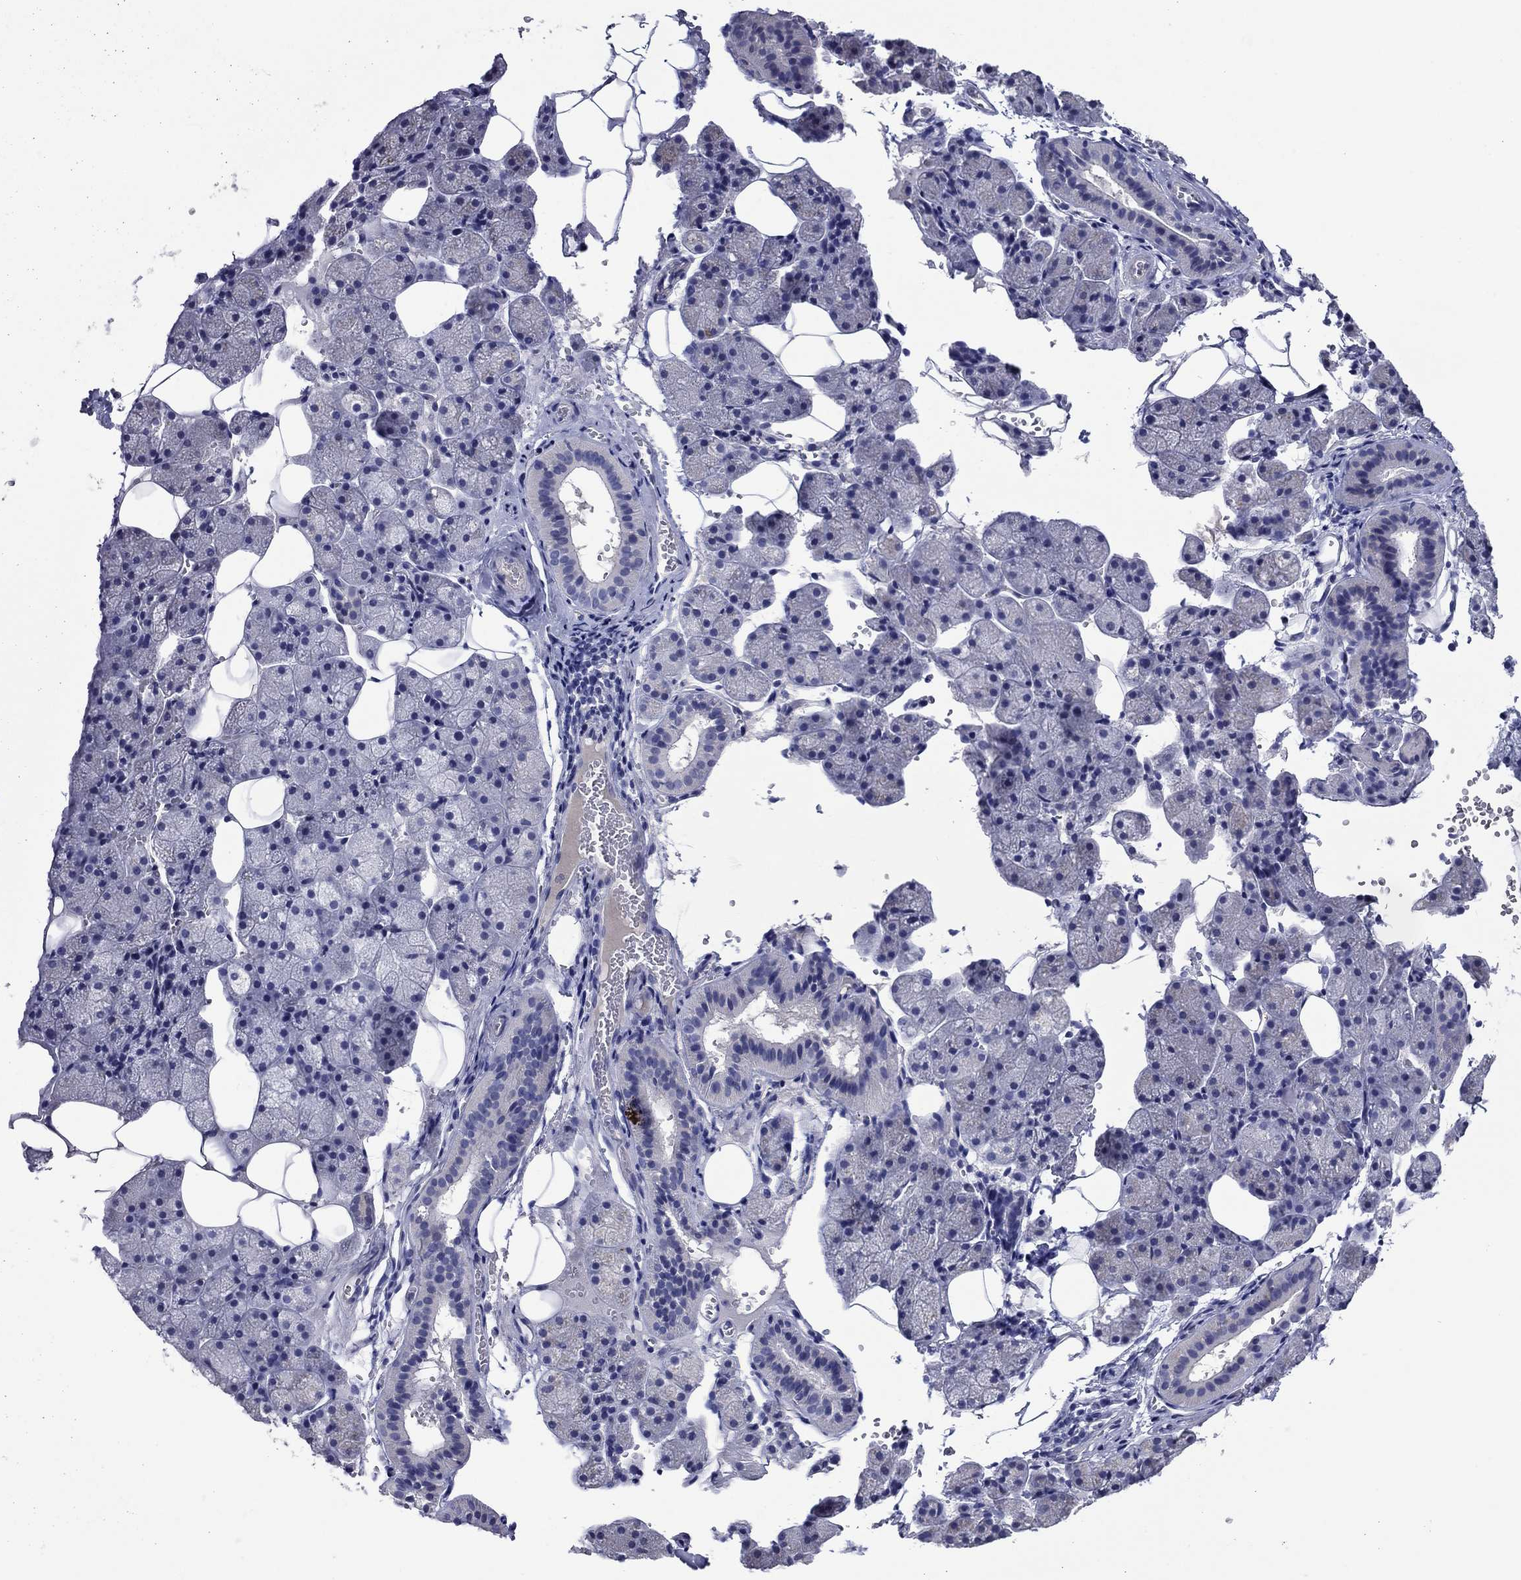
{"staining": {"intensity": "negative", "quantity": "none", "location": "none"}, "tissue": "salivary gland", "cell_type": "Glandular cells", "image_type": "normal", "snomed": [{"axis": "morphology", "description": "Normal tissue, NOS"}, {"axis": "topography", "description": "Salivary gland"}], "caption": "Histopathology image shows no significant protein staining in glandular cells of normal salivary gland.", "gene": "CNDP1", "patient": {"sex": "male", "age": 38}}